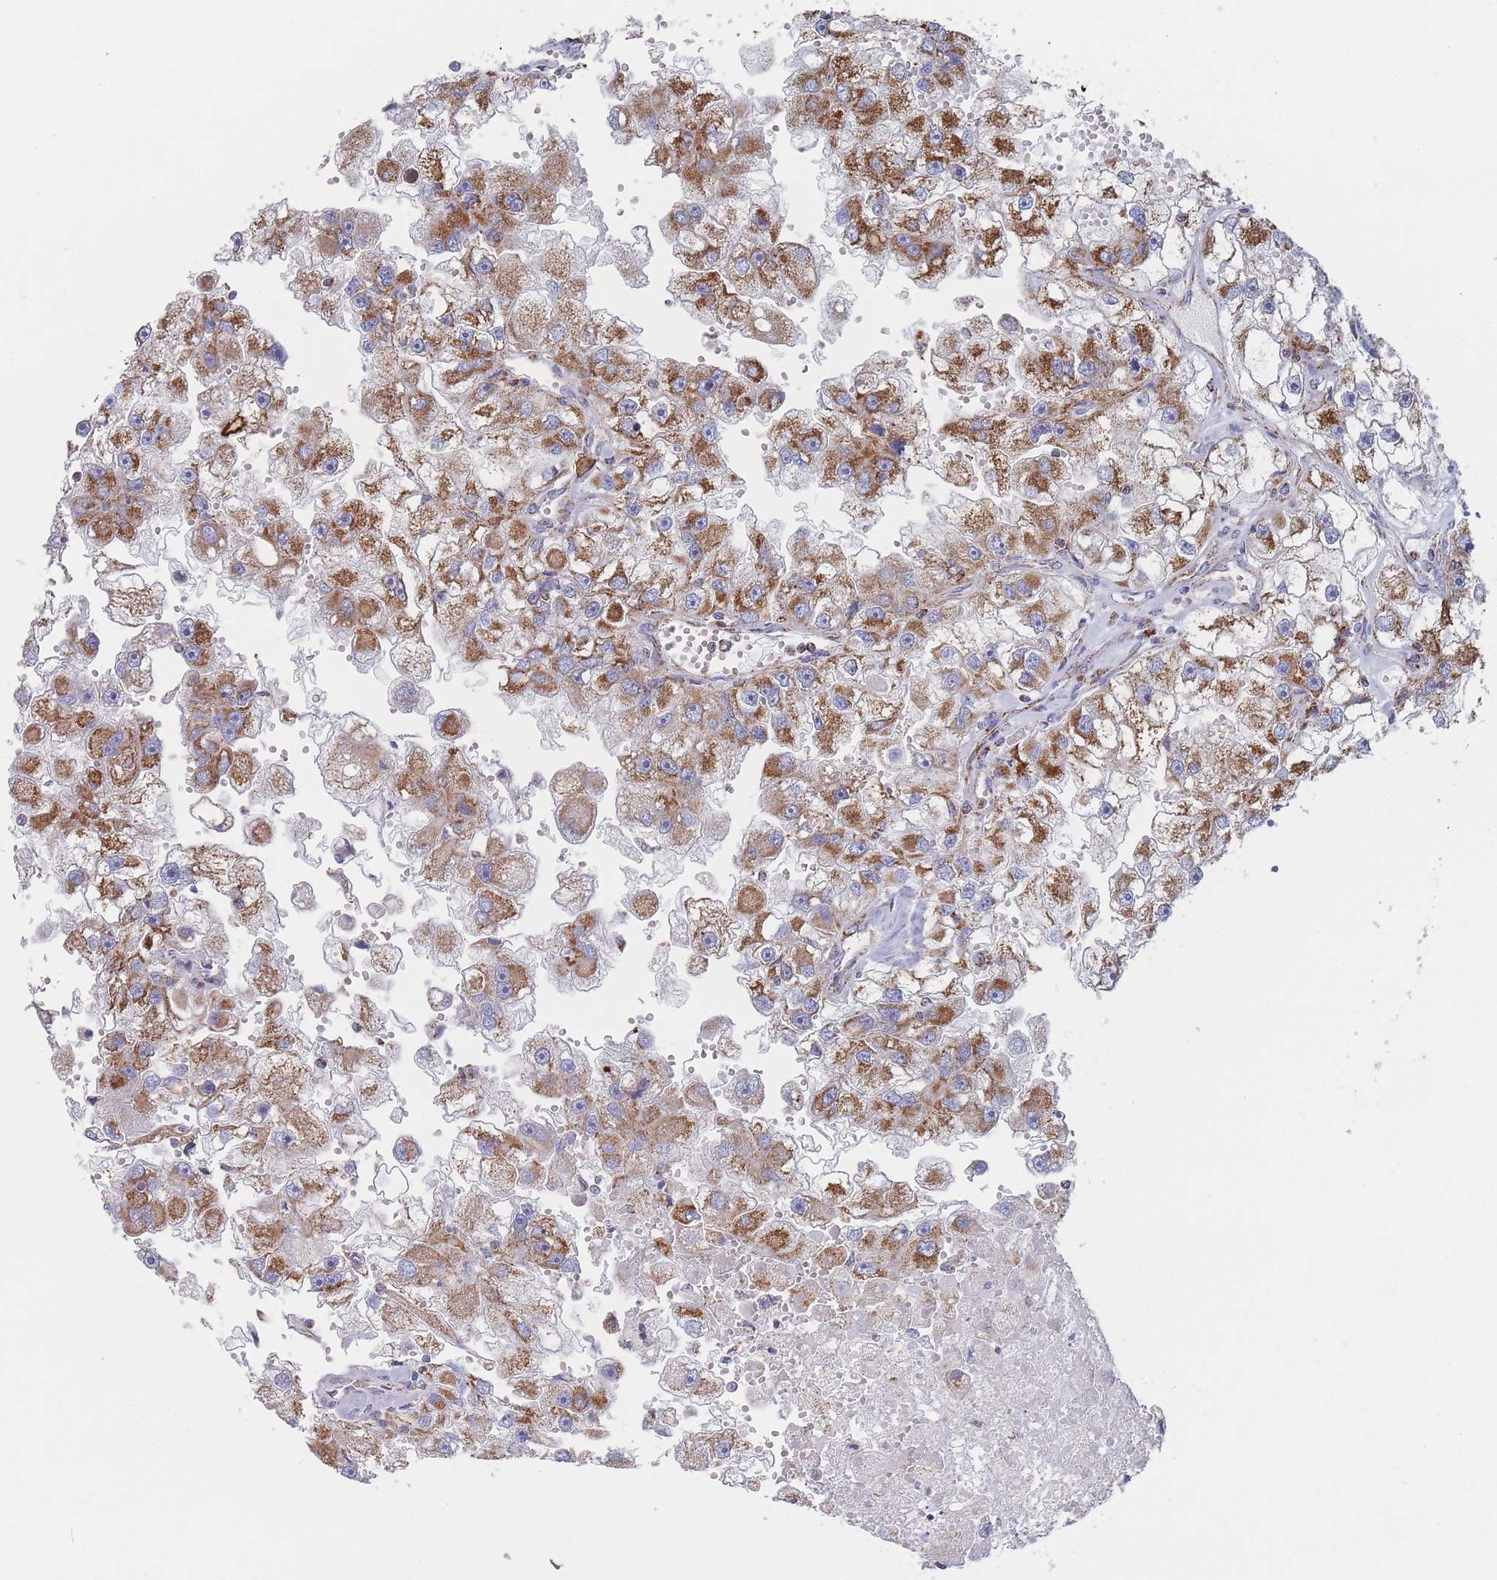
{"staining": {"intensity": "moderate", "quantity": ">75%", "location": "cytoplasmic/membranous"}, "tissue": "renal cancer", "cell_type": "Tumor cells", "image_type": "cancer", "snomed": [{"axis": "morphology", "description": "Adenocarcinoma, NOS"}, {"axis": "topography", "description": "Kidney"}], "caption": "Protein analysis of renal cancer tissue reveals moderate cytoplasmic/membranous positivity in approximately >75% of tumor cells.", "gene": "IKZF4", "patient": {"sex": "male", "age": 63}}